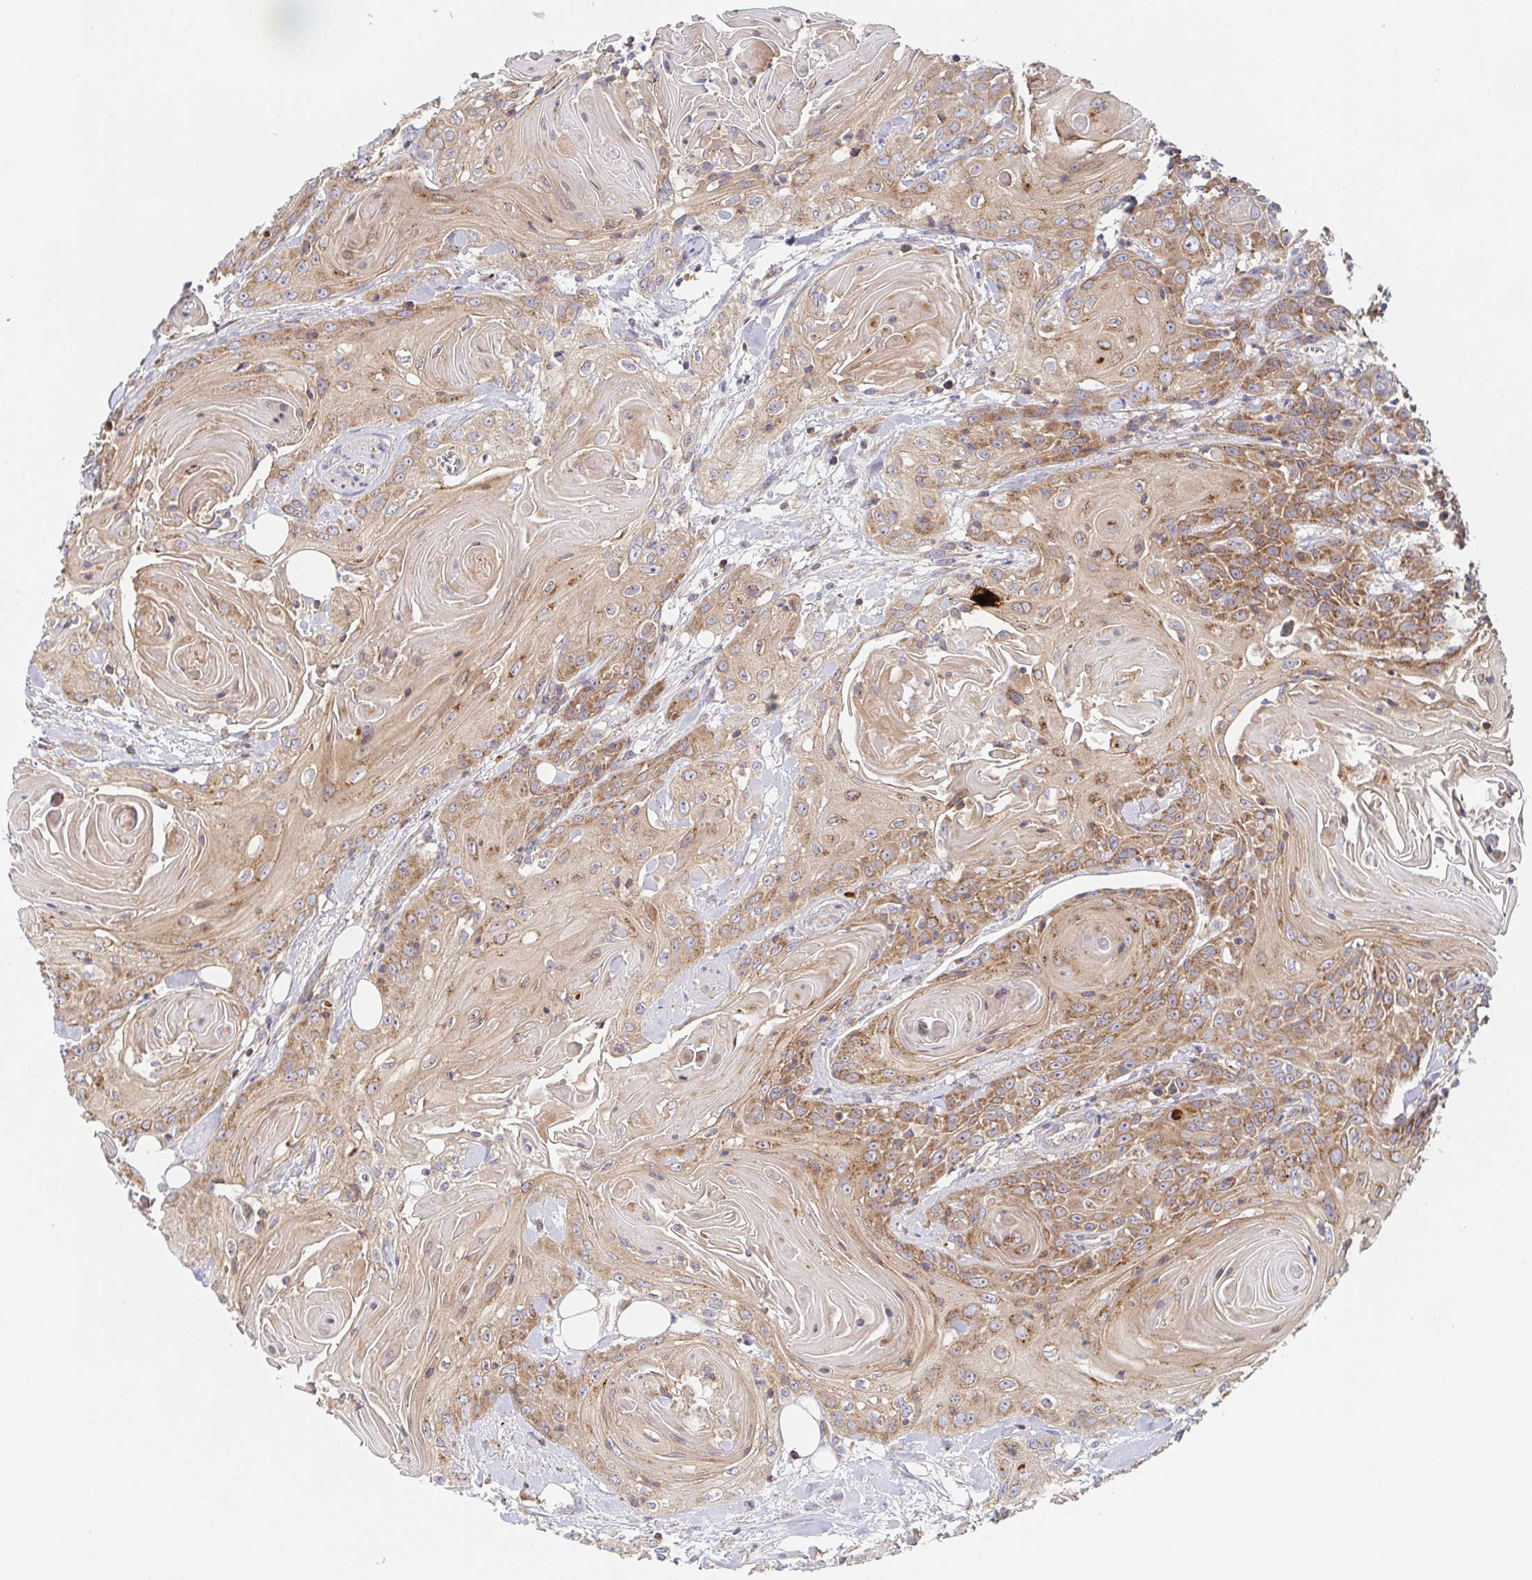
{"staining": {"intensity": "moderate", "quantity": ">75%", "location": "cytoplasmic/membranous"}, "tissue": "head and neck cancer", "cell_type": "Tumor cells", "image_type": "cancer", "snomed": [{"axis": "morphology", "description": "Squamous cell carcinoma, NOS"}, {"axis": "topography", "description": "Head-Neck"}], "caption": "Immunohistochemistry staining of squamous cell carcinoma (head and neck), which exhibits medium levels of moderate cytoplasmic/membranous expression in approximately >75% of tumor cells indicating moderate cytoplasmic/membranous protein expression. The staining was performed using DAB (3,3'-diaminobenzidine) (brown) for protein detection and nuclei were counterstained in hematoxylin (blue).", "gene": "TUFT1", "patient": {"sex": "female", "age": 84}}